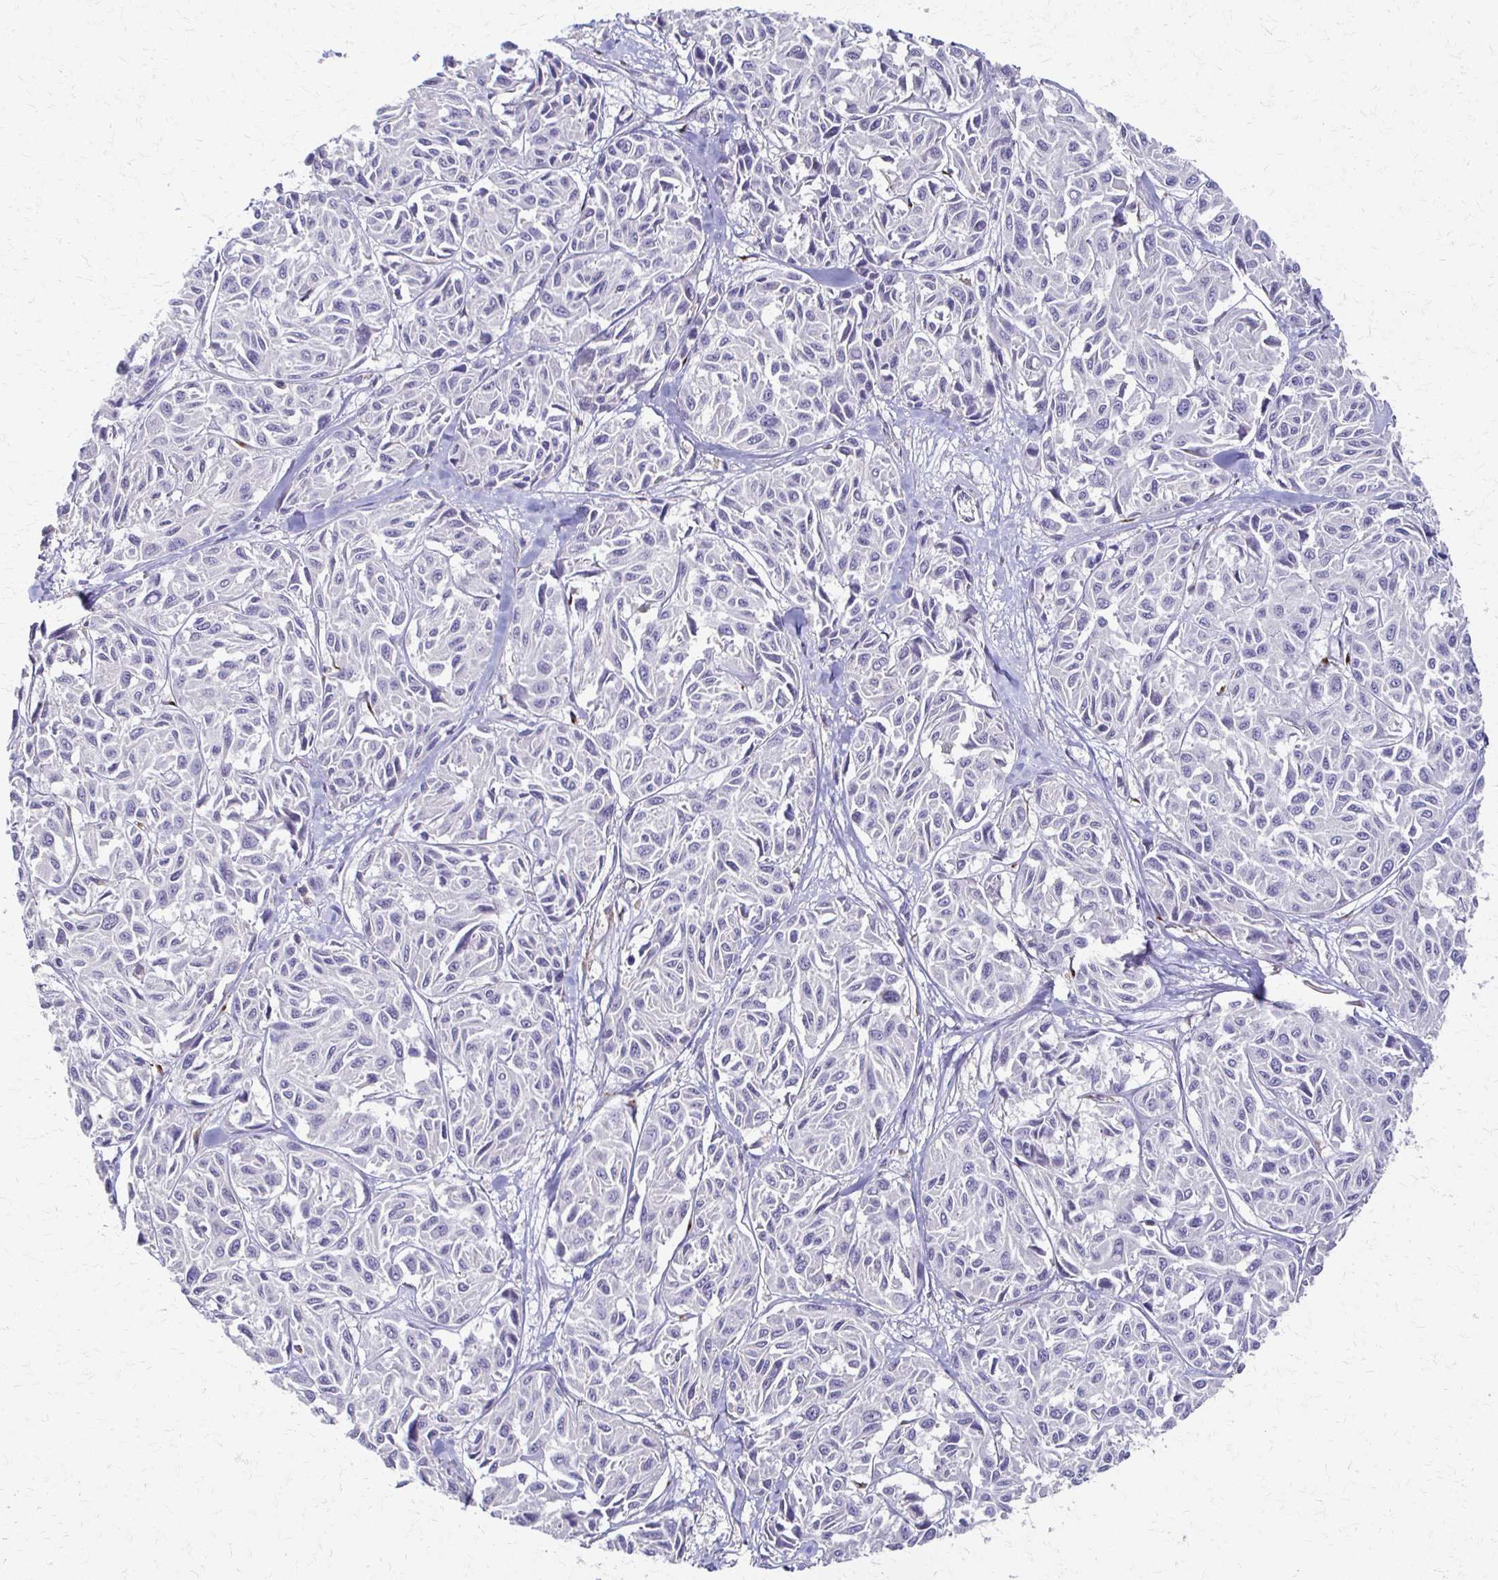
{"staining": {"intensity": "negative", "quantity": "none", "location": "none"}, "tissue": "melanoma", "cell_type": "Tumor cells", "image_type": "cancer", "snomed": [{"axis": "morphology", "description": "Malignant melanoma, NOS"}, {"axis": "topography", "description": "Skin"}], "caption": "DAB (3,3'-diaminobenzidine) immunohistochemical staining of human melanoma reveals no significant positivity in tumor cells.", "gene": "C1QTNF7", "patient": {"sex": "female", "age": 66}}